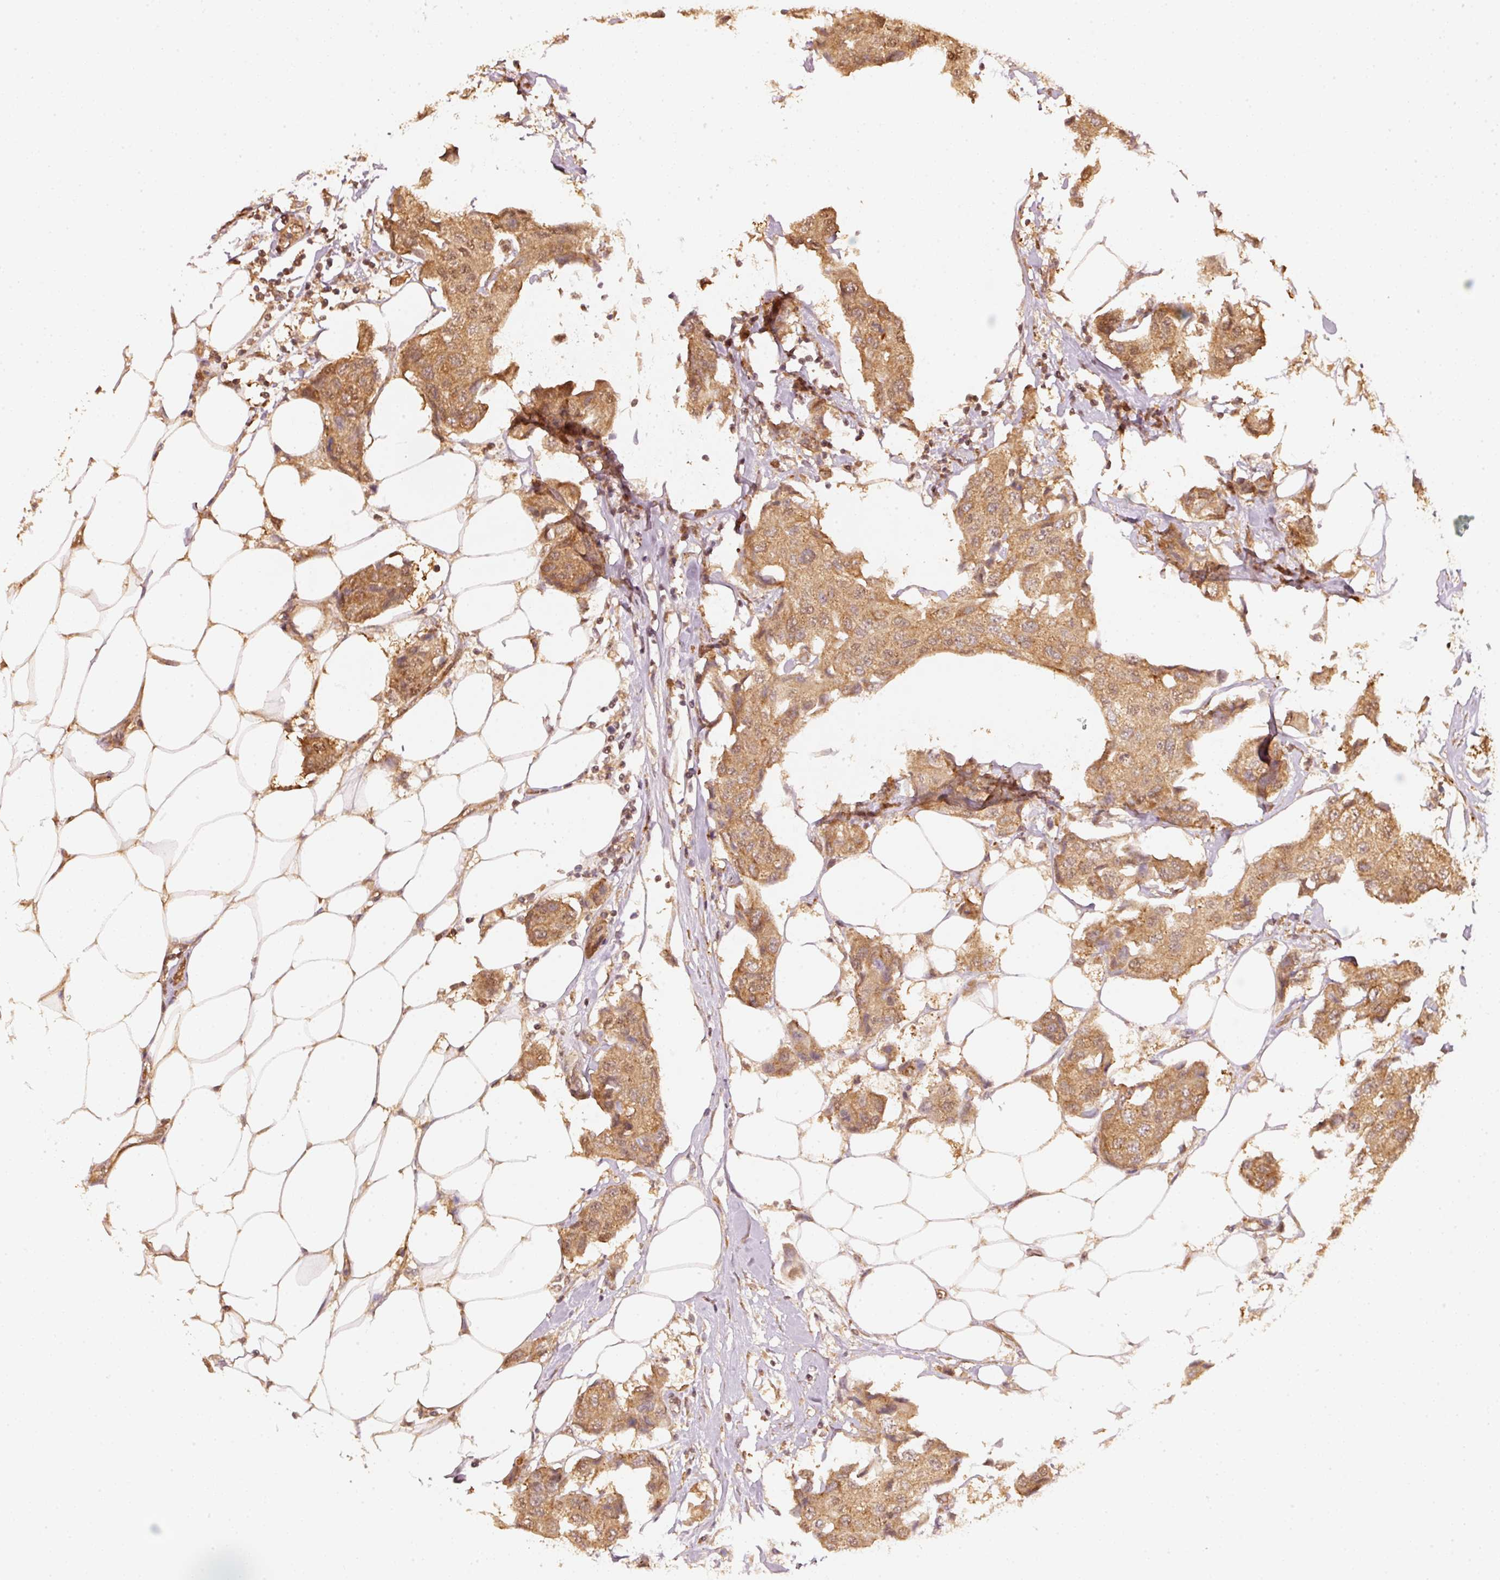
{"staining": {"intensity": "moderate", "quantity": ">75%", "location": "cytoplasmic/membranous"}, "tissue": "breast cancer", "cell_type": "Tumor cells", "image_type": "cancer", "snomed": [{"axis": "morphology", "description": "Duct carcinoma"}, {"axis": "topography", "description": "Breast"}, {"axis": "topography", "description": "Lymph node"}], "caption": "Human breast cancer (intraductal carcinoma) stained with a protein marker demonstrates moderate staining in tumor cells.", "gene": "STAU1", "patient": {"sex": "female", "age": 80}}